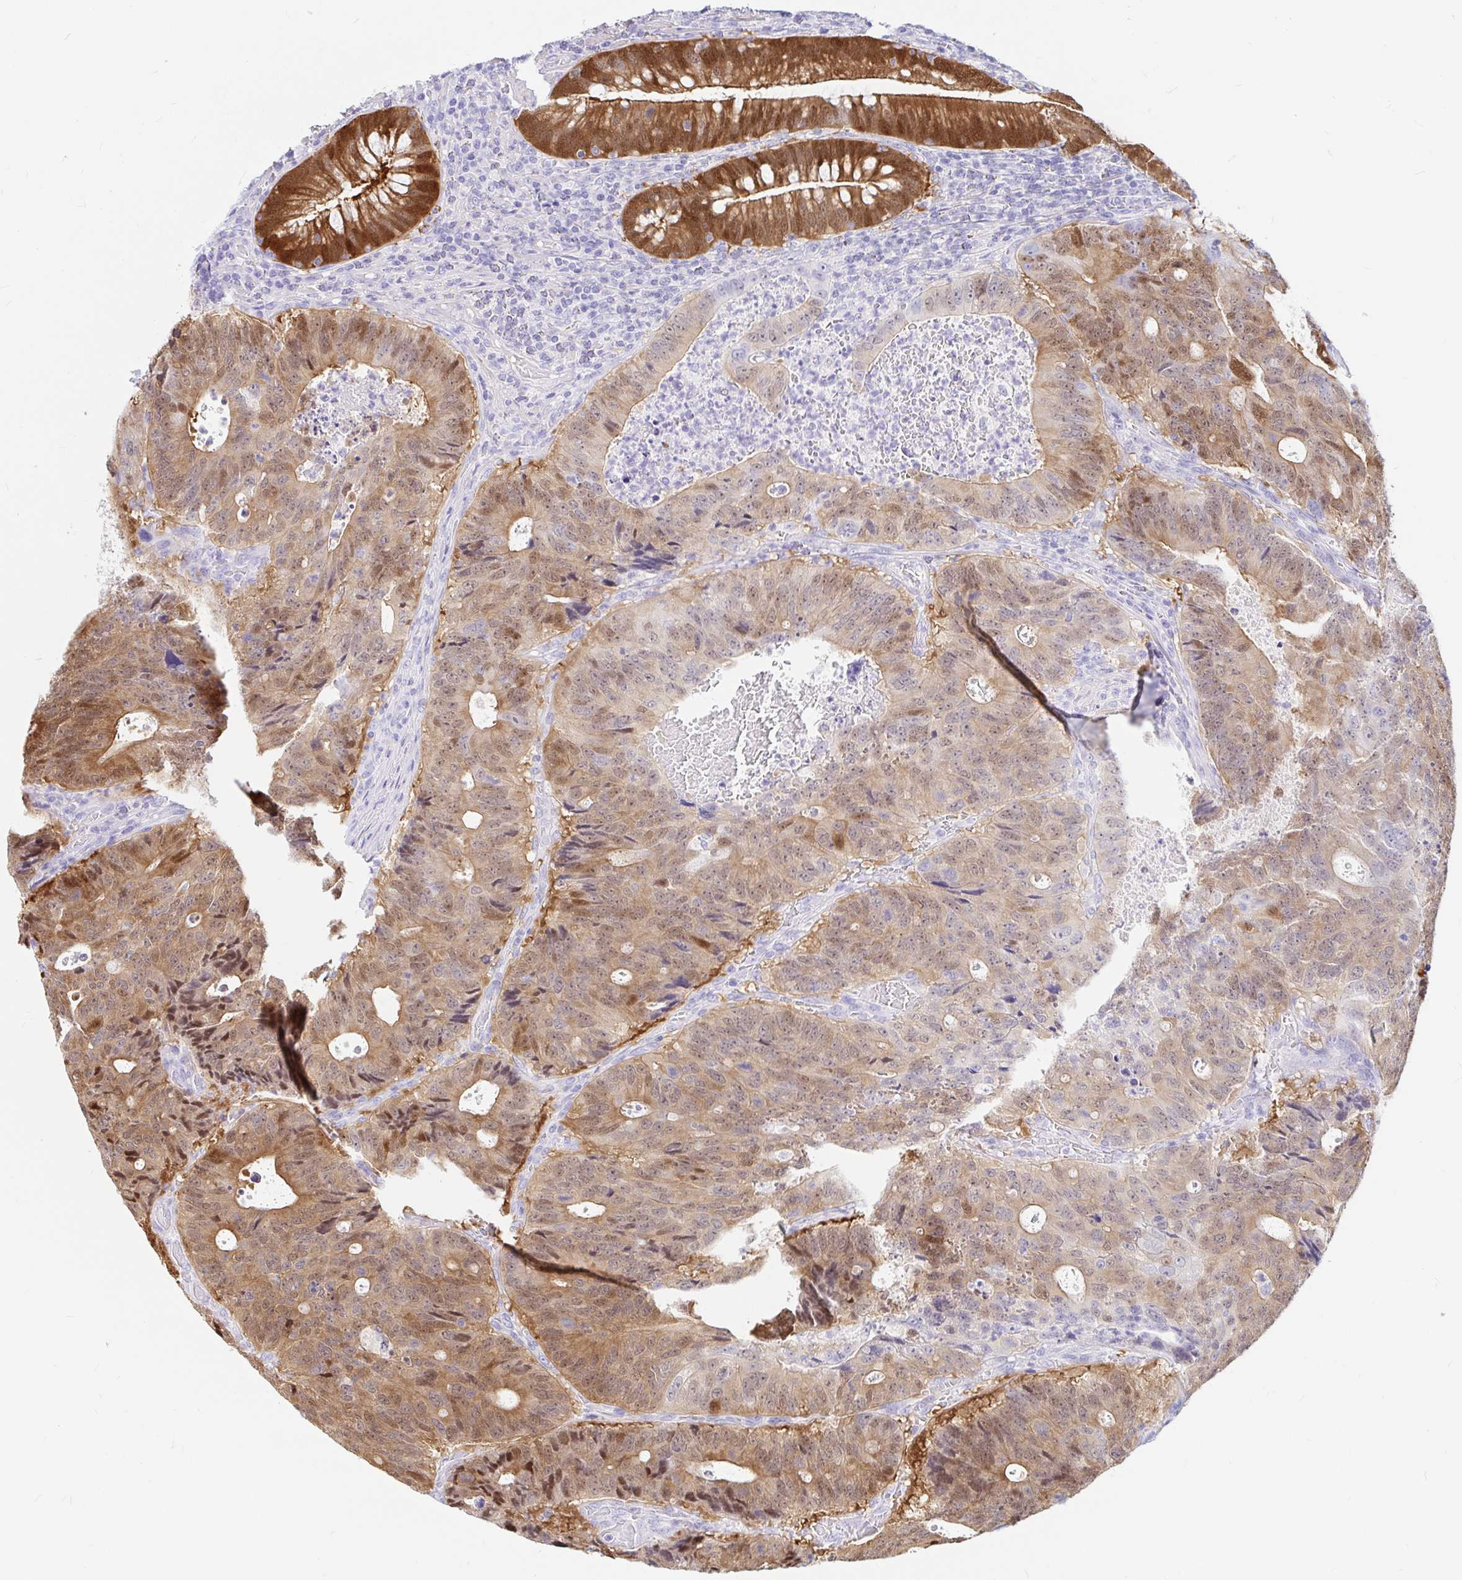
{"staining": {"intensity": "moderate", "quantity": ">75%", "location": "cytoplasmic/membranous,nuclear"}, "tissue": "colorectal cancer", "cell_type": "Tumor cells", "image_type": "cancer", "snomed": [{"axis": "morphology", "description": "Adenocarcinoma, NOS"}, {"axis": "topography", "description": "Colon"}], "caption": "Moderate cytoplasmic/membranous and nuclear staining is identified in approximately >75% of tumor cells in colorectal cancer.", "gene": "PPP1R1B", "patient": {"sex": "male", "age": 62}}